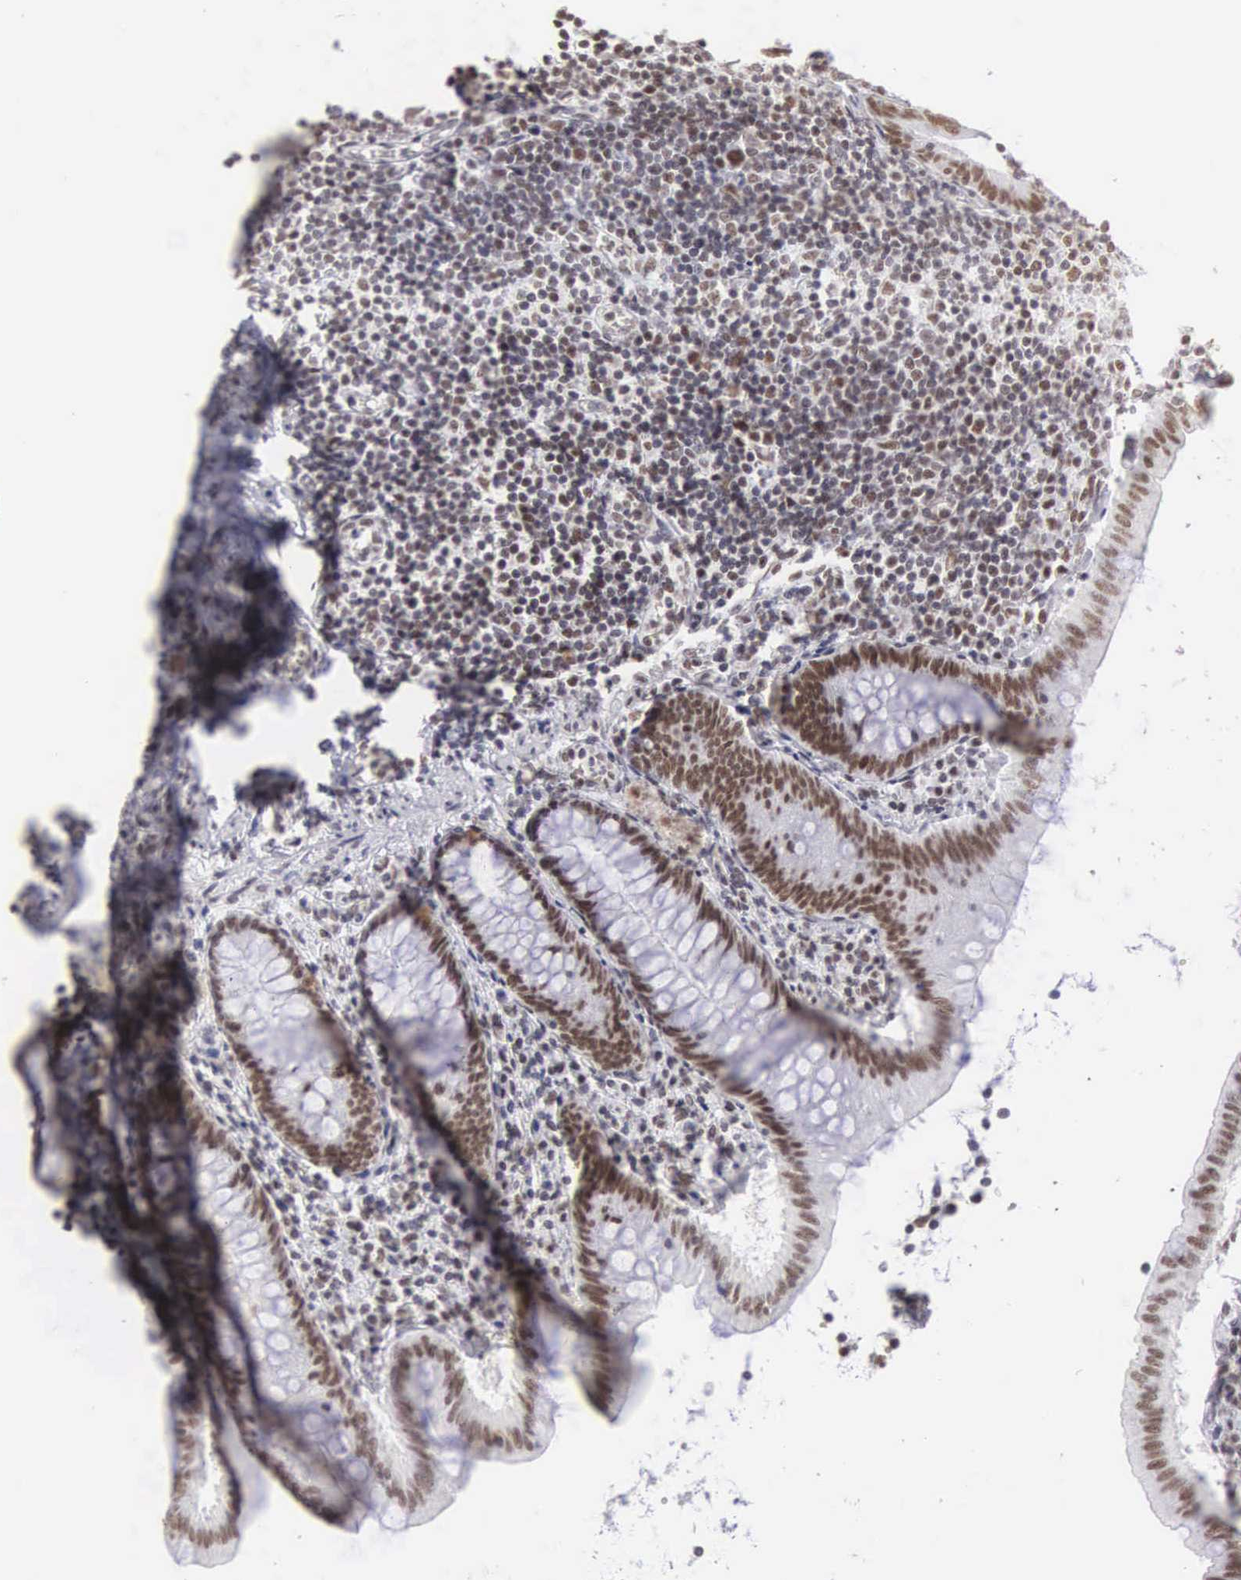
{"staining": {"intensity": "moderate", "quantity": ">75%", "location": "nuclear"}, "tissue": "appendix", "cell_type": "Glandular cells", "image_type": "normal", "snomed": [{"axis": "morphology", "description": "Normal tissue, NOS"}, {"axis": "topography", "description": "Appendix"}], "caption": "Brown immunohistochemical staining in unremarkable appendix demonstrates moderate nuclear positivity in about >75% of glandular cells. (brown staining indicates protein expression, while blue staining denotes nuclei).", "gene": "CSTF2", "patient": {"sex": "female", "age": 34}}